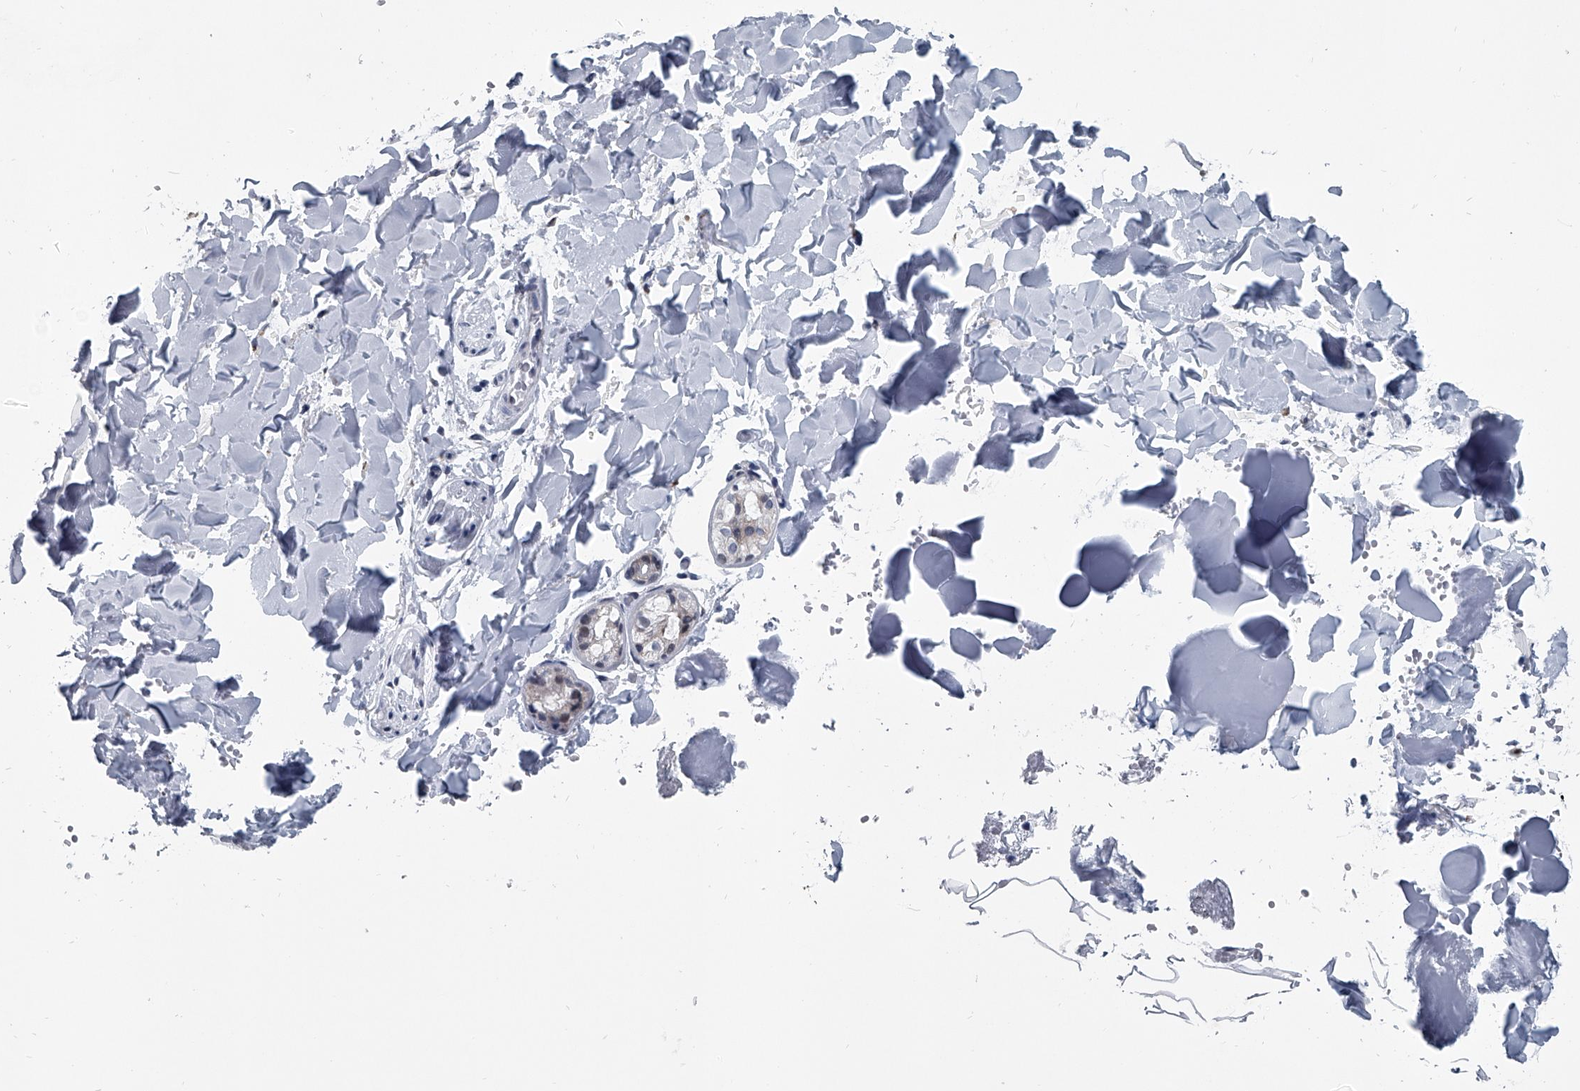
{"staining": {"intensity": "moderate", "quantity": ">75%", "location": "cytoplasmic/membranous"}, "tissue": "skin", "cell_type": "Fibroblasts", "image_type": "normal", "snomed": [{"axis": "morphology", "description": "Normal tissue, NOS"}, {"axis": "topography", "description": "Skin"}], "caption": "Moderate cytoplasmic/membranous protein staining is appreciated in about >75% of fibroblasts in skin. The protein is stained brown, and the nuclei are stained in blue (DAB (3,3'-diaminobenzidine) IHC with brightfield microscopy, high magnification).", "gene": "PPP2R5D", "patient": {"sex": "female", "age": 17}}